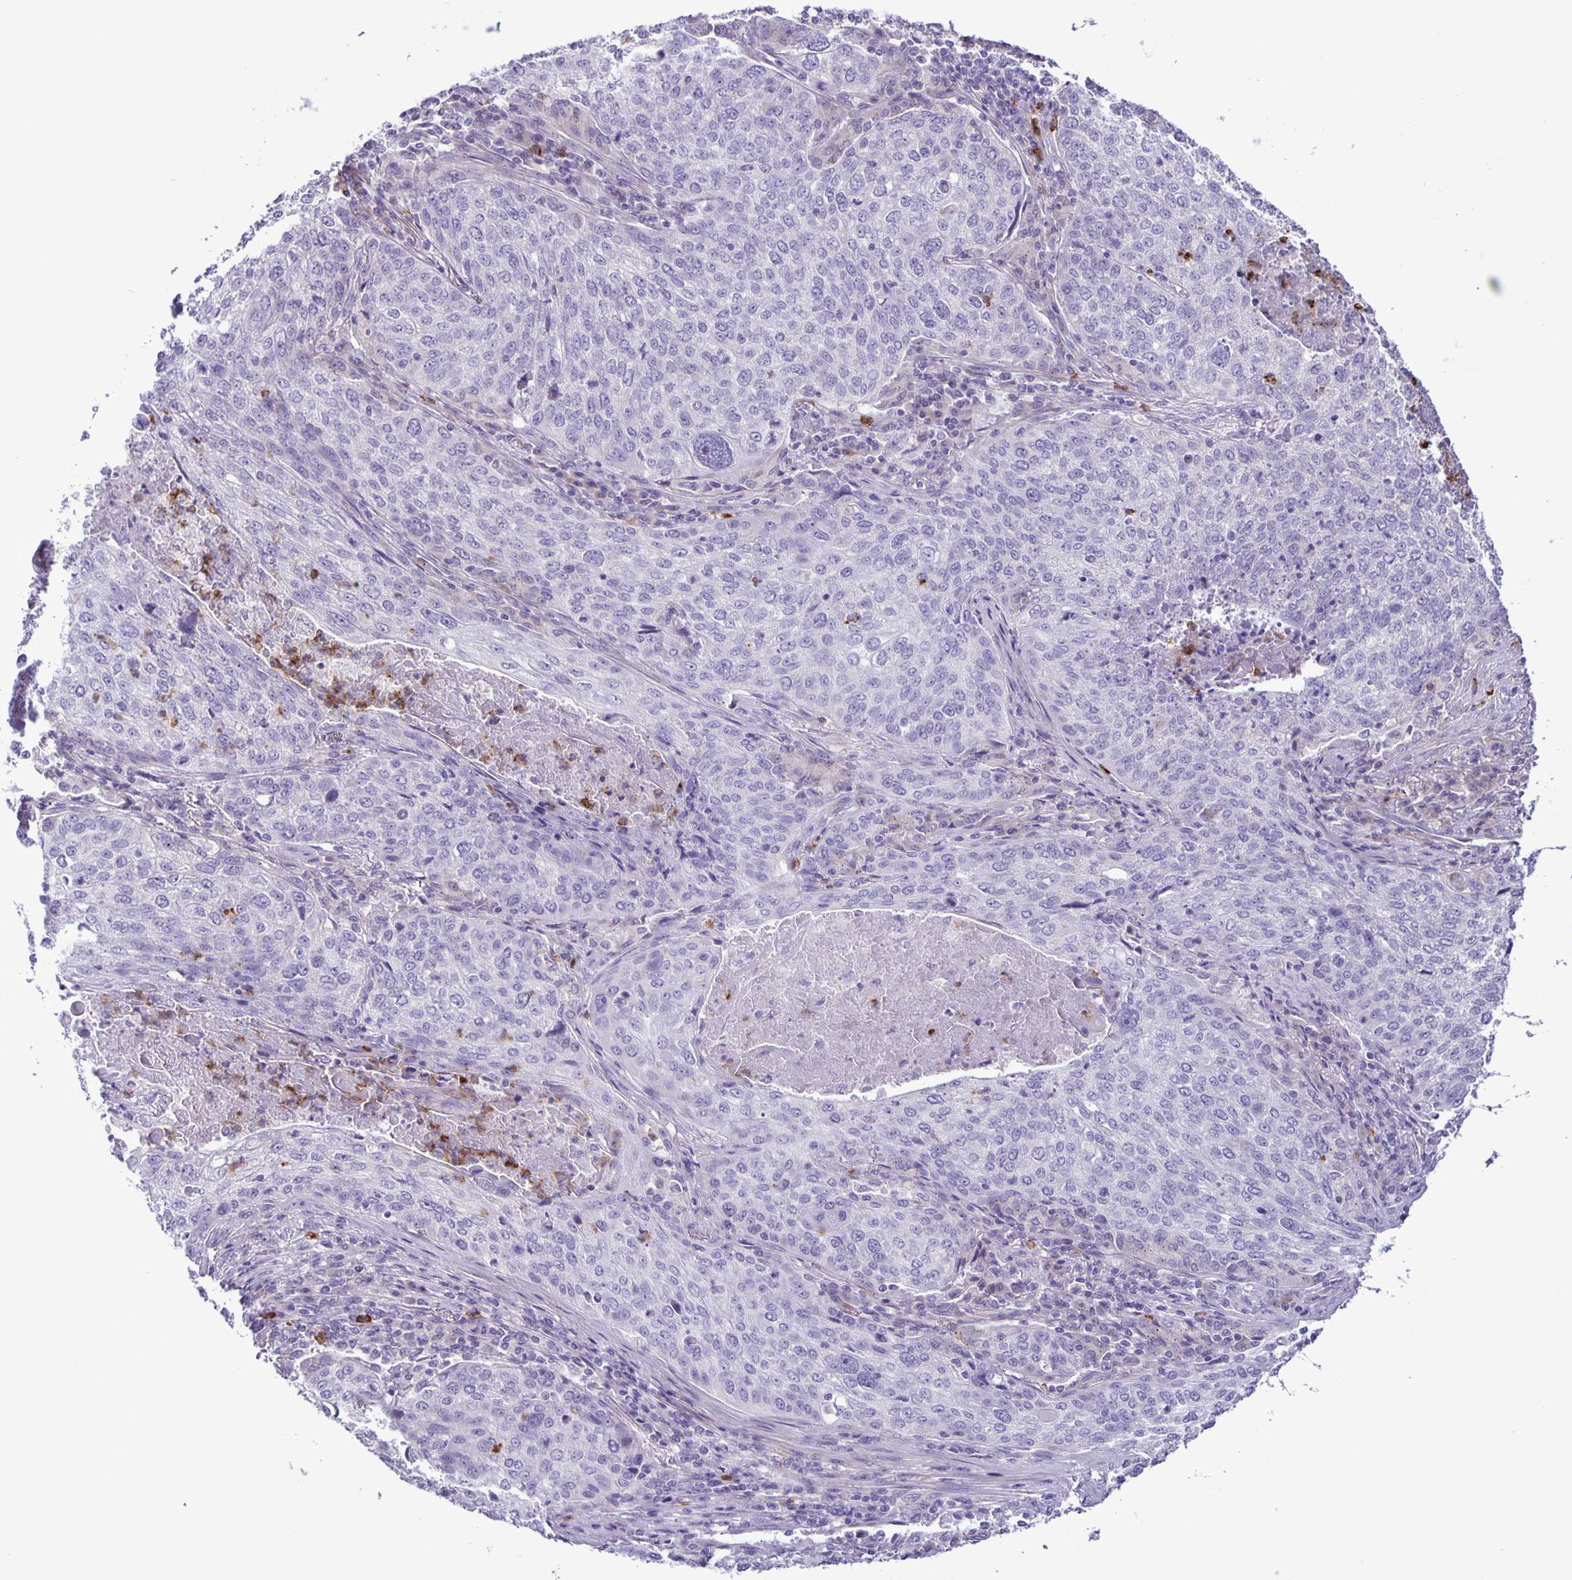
{"staining": {"intensity": "negative", "quantity": "none", "location": "none"}, "tissue": "lung cancer", "cell_type": "Tumor cells", "image_type": "cancer", "snomed": [{"axis": "morphology", "description": "Squamous cell carcinoma, NOS"}, {"axis": "topography", "description": "Lung"}], "caption": "Histopathology image shows no protein staining in tumor cells of lung cancer tissue.", "gene": "ADCK1", "patient": {"sex": "male", "age": 63}}